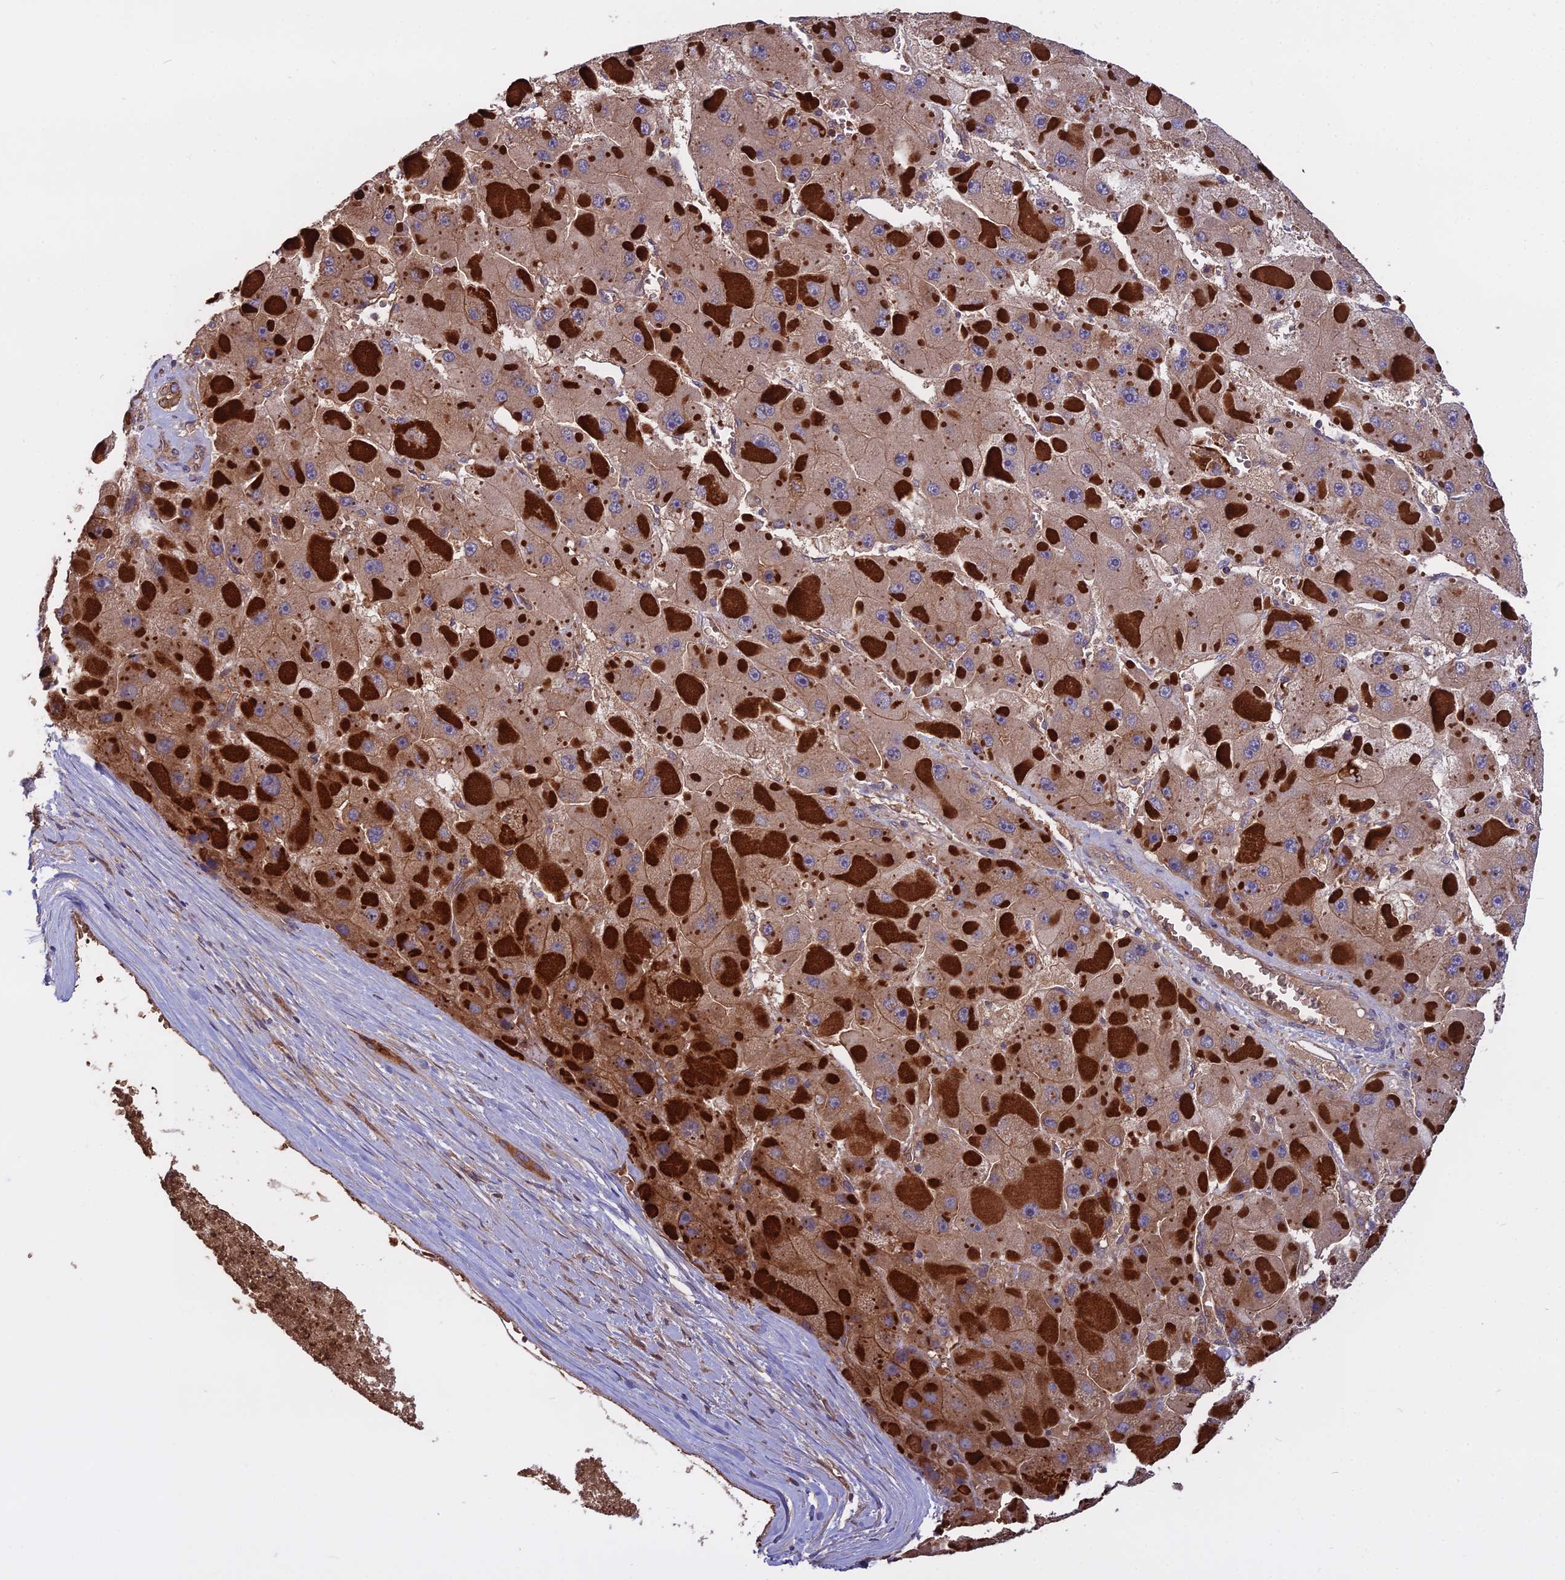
{"staining": {"intensity": "weak", "quantity": ">75%", "location": "cytoplasmic/membranous"}, "tissue": "liver cancer", "cell_type": "Tumor cells", "image_type": "cancer", "snomed": [{"axis": "morphology", "description": "Carcinoma, Hepatocellular, NOS"}, {"axis": "topography", "description": "Liver"}], "caption": "IHC histopathology image of neoplastic tissue: liver cancer stained using IHC demonstrates low levels of weak protein expression localized specifically in the cytoplasmic/membranous of tumor cells, appearing as a cytoplasmic/membranous brown color.", "gene": "GALR2", "patient": {"sex": "female", "age": 73}}